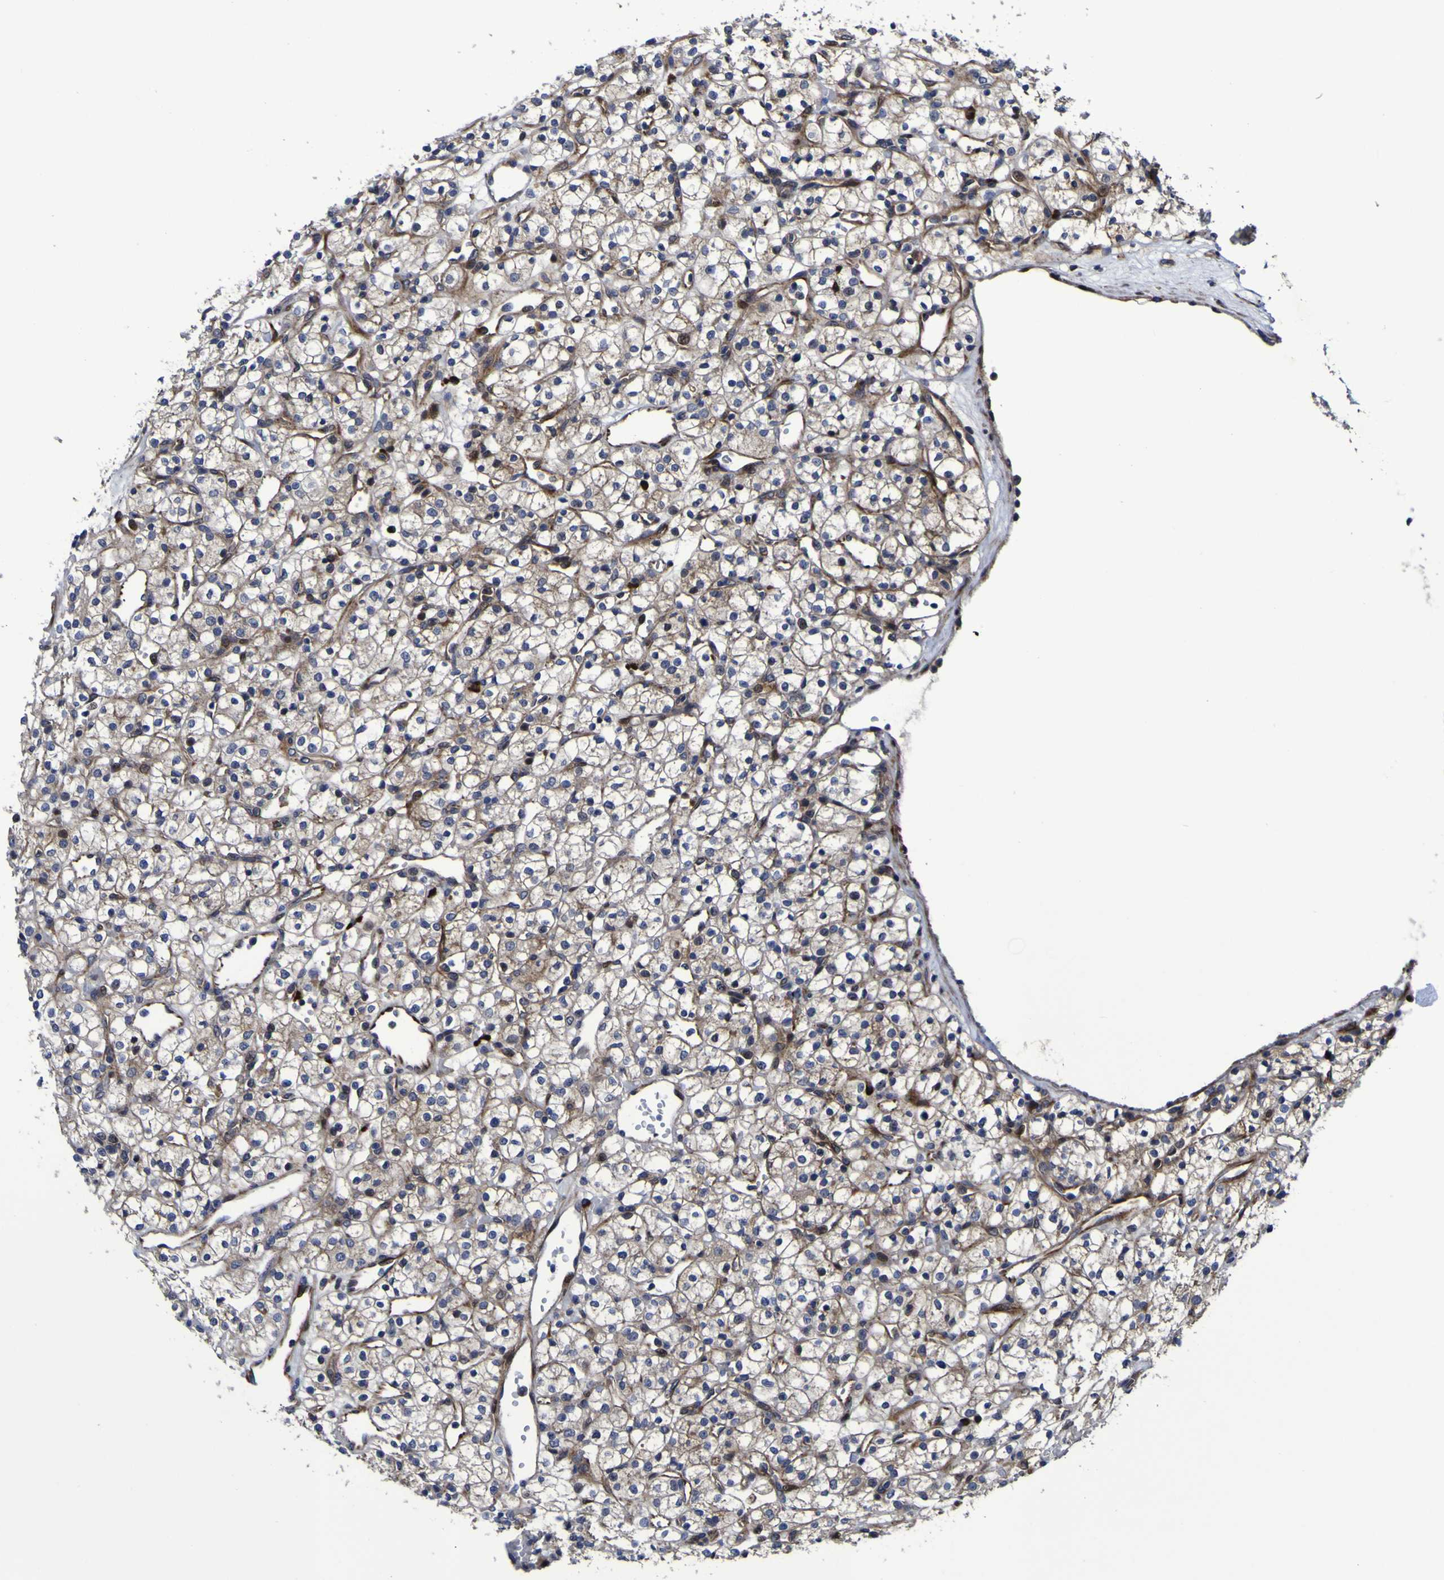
{"staining": {"intensity": "moderate", "quantity": ">75%", "location": "cytoplasmic/membranous"}, "tissue": "renal cancer", "cell_type": "Tumor cells", "image_type": "cancer", "snomed": [{"axis": "morphology", "description": "Adenocarcinoma, NOS"}, {"axis": "topography", "description": "Kidney"}], "caption": "DAB (3,3'-diaminobenzidine) immunohistochemical staining of human renal cancer (adenocarcinoma) reveals moderate cytoplasmic/membranous protein expression in approximately >75% of tumor cells.", "gene": "MGLL", "patient": {"sex": "female", "age": 60}}